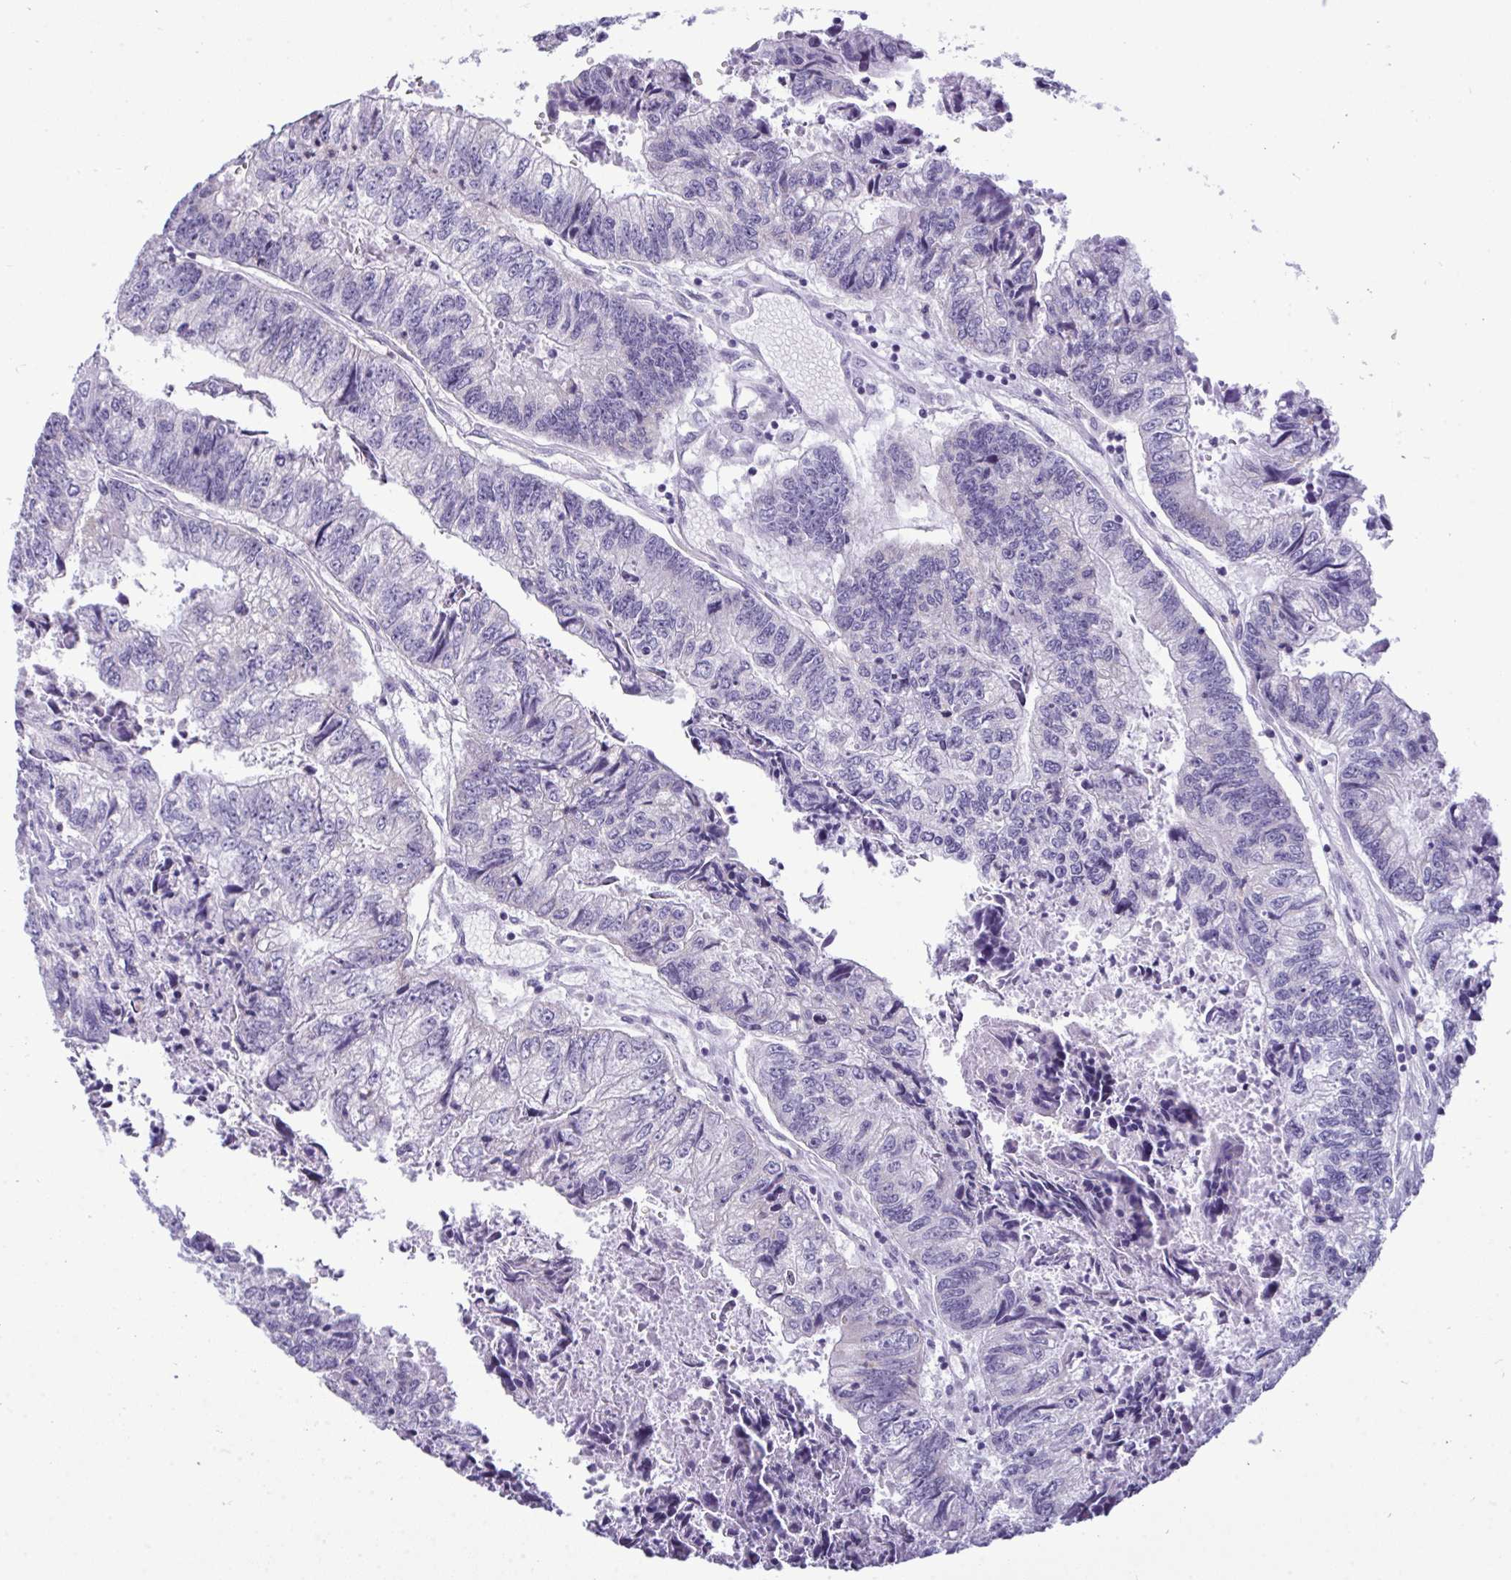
{"staining": {"intensity": "negative", "quantity": "none", "location": "none"}, "tissue": "colorectal cancer", "cell_type": "Tumor cells", "image_type": "cancer", "snomed": [{"axis": "morphology", "description": "Adenocarcinoma, NOS"}, {"axis": "topography", "description": "Colon"}], "caption": "This is an immunohistochemistry (IHC) histopathology image of colorectal cancer. There is no expression in tumor cells.", "gene": "MYH10", "patient": {"sex": "male", "age": 86}}